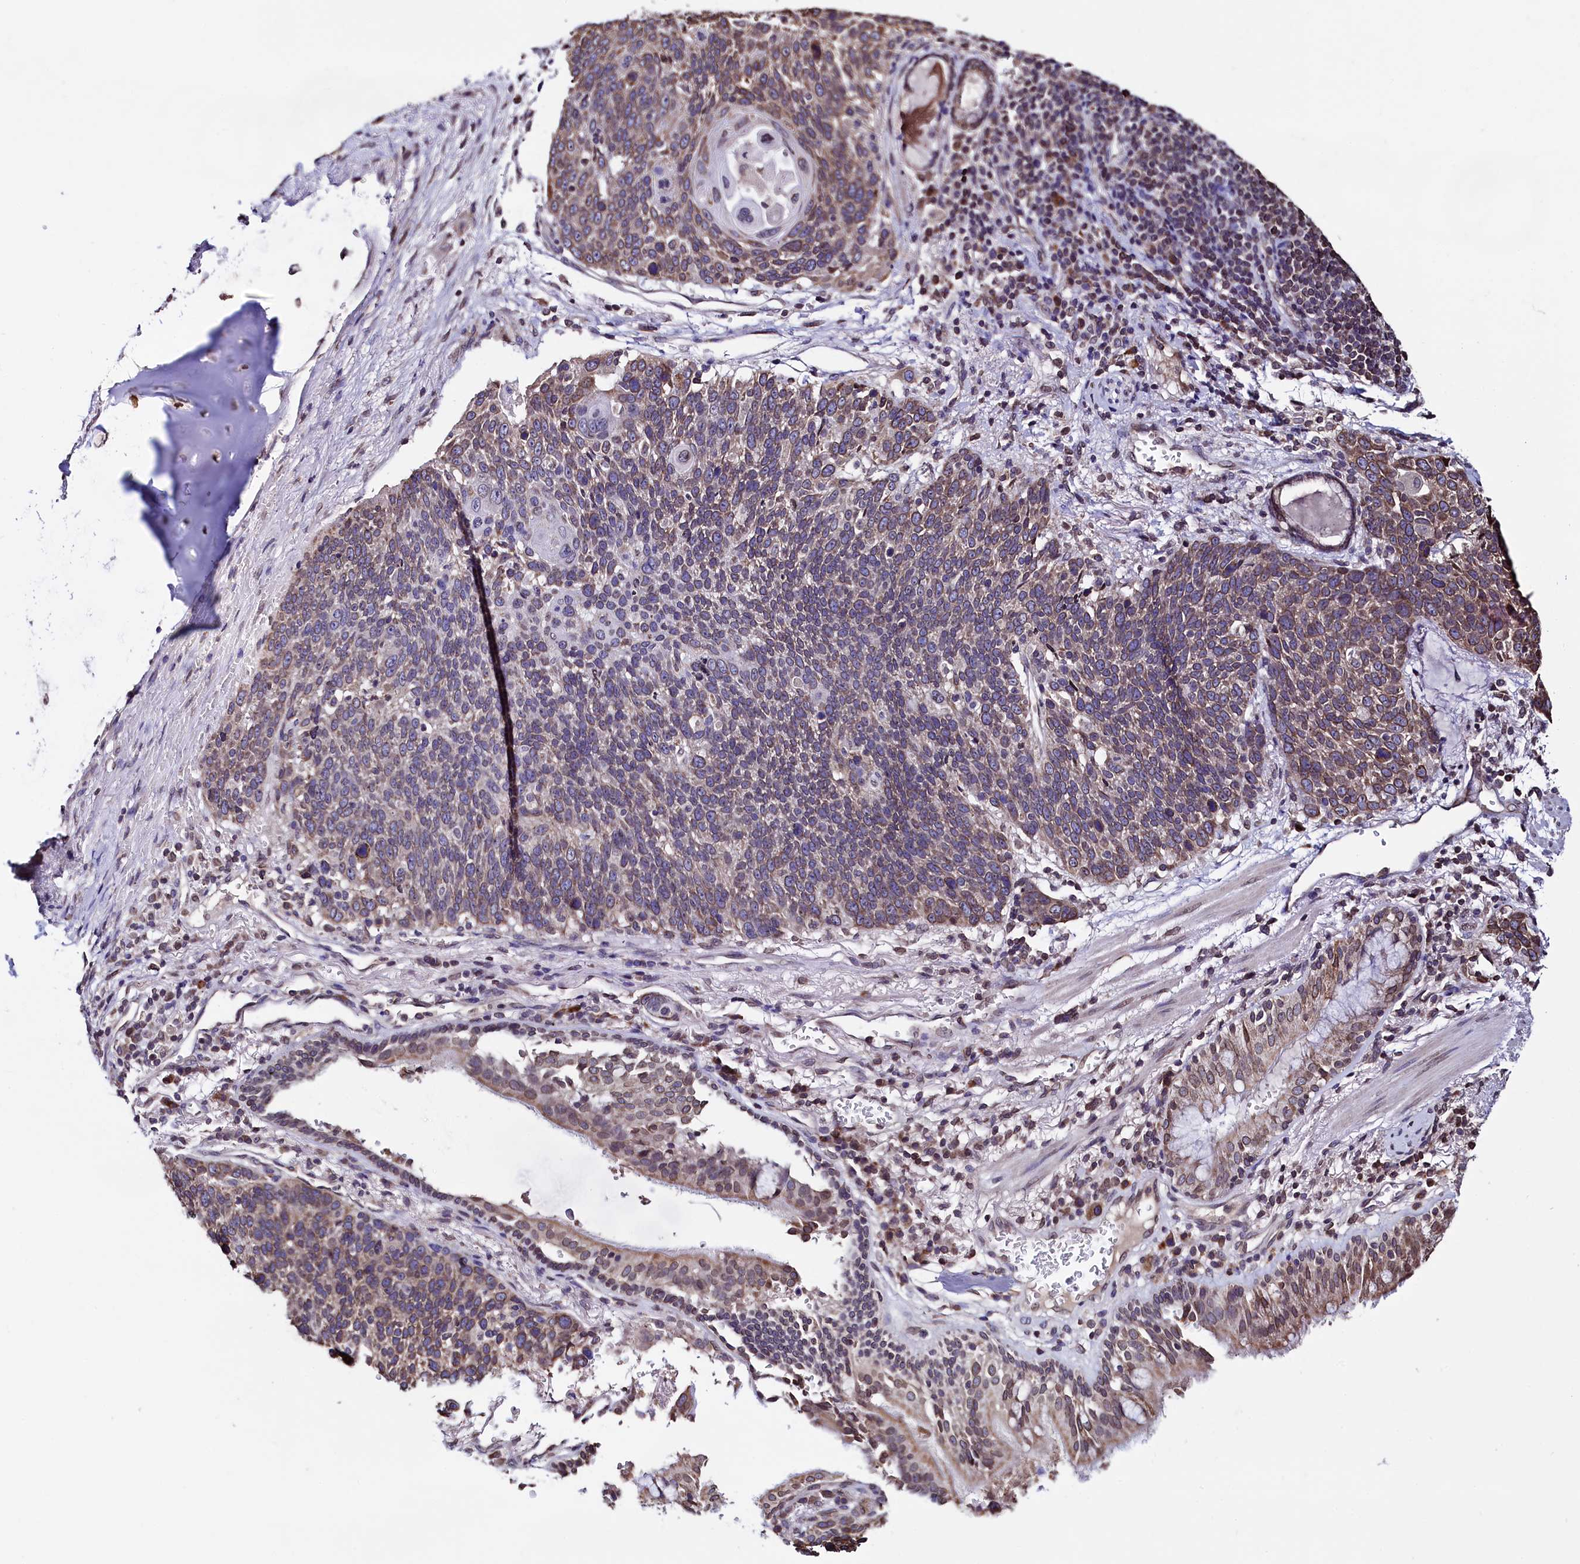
{"staining": {"intensity": "weak", "quantity": "25%-75%", "location": "cytoplasmic/membranous"}, "tissue": "lung cancer", "cell_type": "Tumor cells", "image_type": "cancer", "snomed": [{"axis": "morphology", "description": "Squamous cell carcinoma, NOS"}, {"axis": "topography", "description": "Lung"}], "caption": "The immunohistochemical stain highlights weak cytoplasmic/membranous staining in tumor cells of lung squamous cell carcinoma tissue.", "gene": "HAND1", "patient": {"sex": "male", "age": 66}}